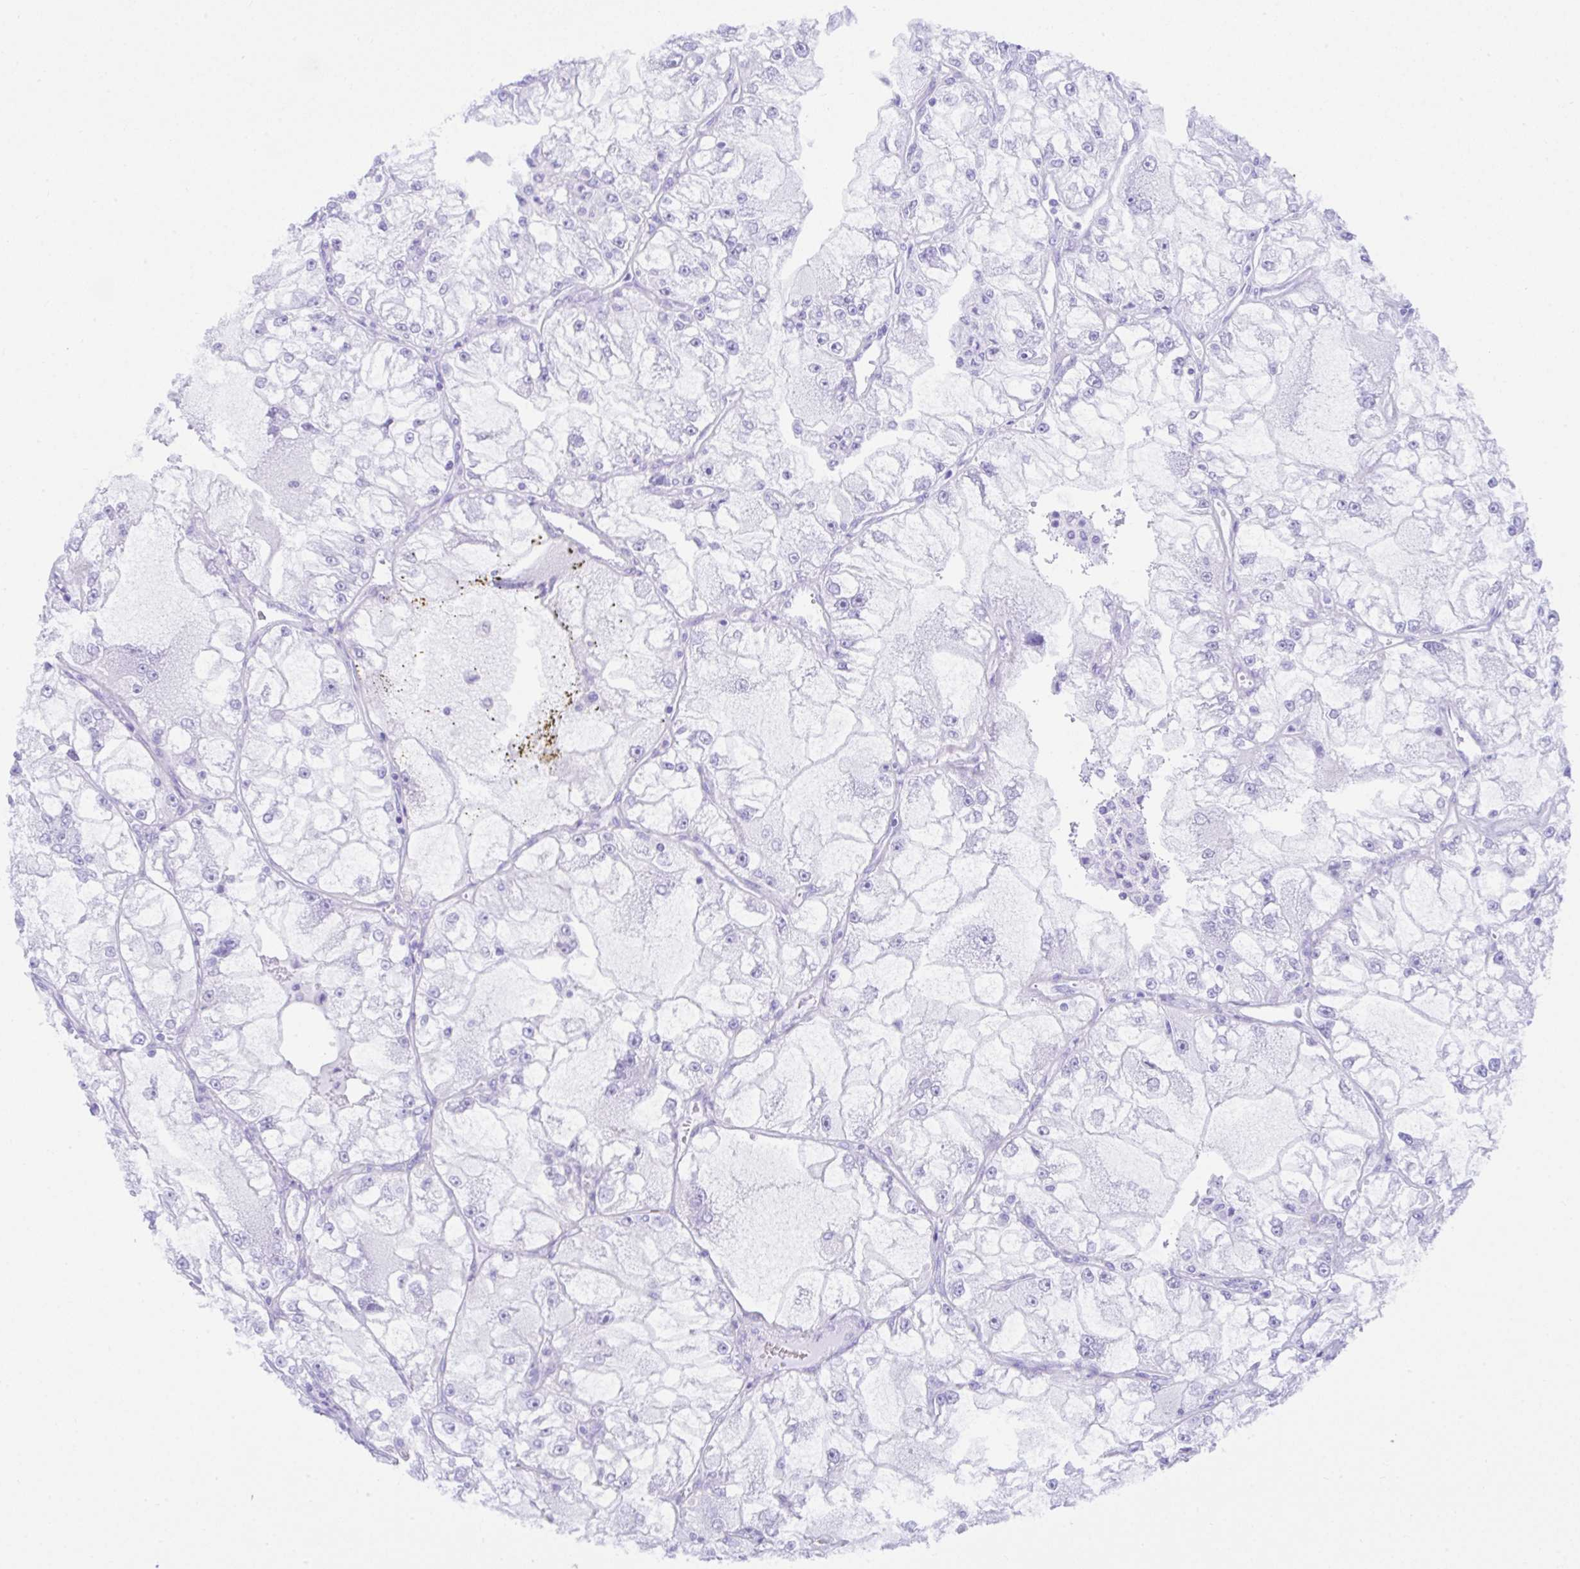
{"staining": {"intensity": "negative", "quantity": "none", "location": "none"}, "tissue": "renal cancer", "cell_type": "Tumor cells", "image_type": "cancer", "snomed": [{"axis": "morphology", "description": "Adenocarcinoma, NOS"}, {"axis": "topography", "description": "Kidney"}], "caption": "Protein analysis of renal adenocarcinoma exhibits no significant expression in tumor cells. (IHC, brightfield microscopy, high magnification).", "gene": "CCDC12", "patient": {"sex": "female", "age": 72}}